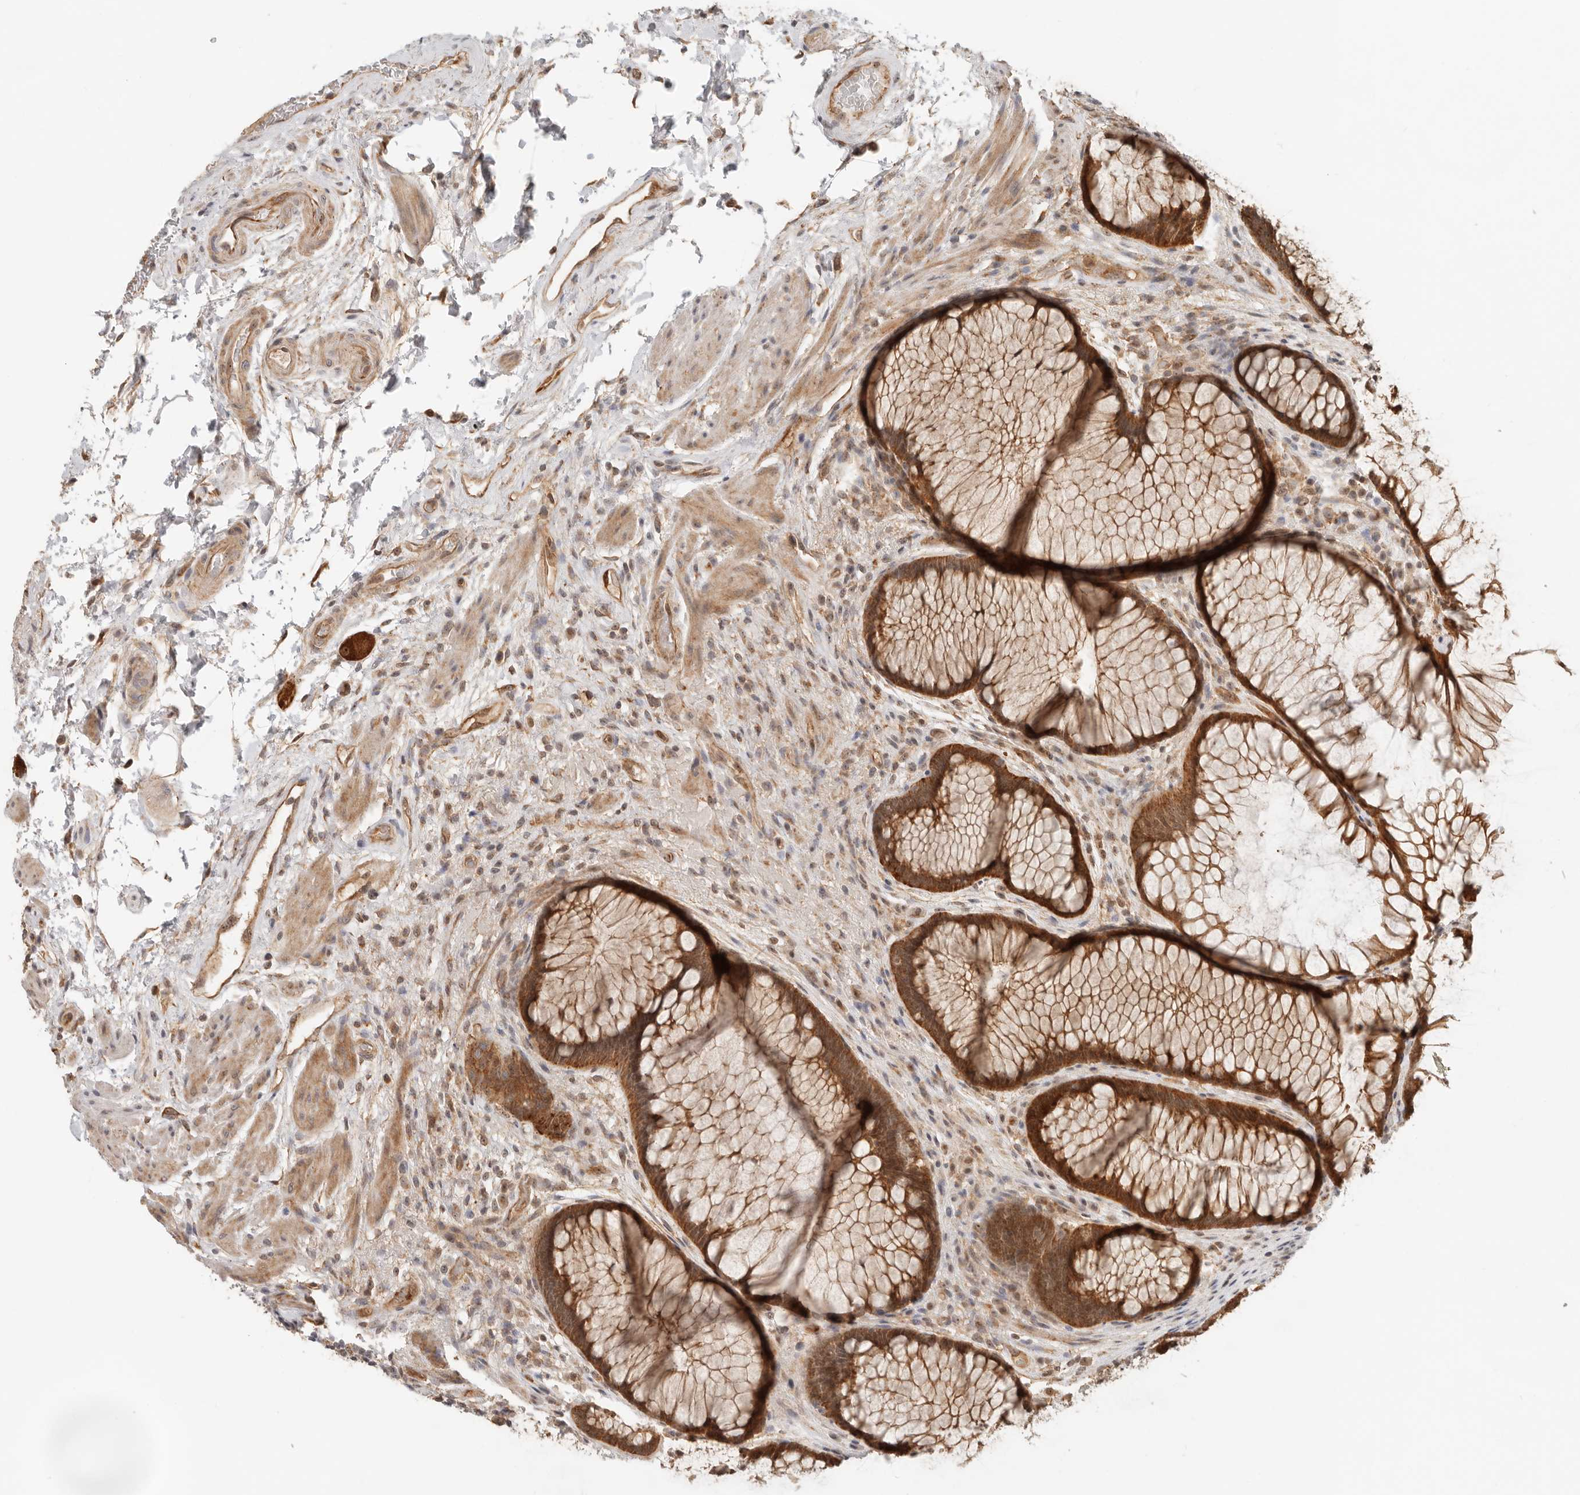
{"staining": {"intensity": "strong", "quantity": ">75%", "location": "cytoplasmic/membranous,nuclear"}, "tissue": "rectum", "cell_type": "Glandular cells", "image_type": "normal", "snomed": [{"axis": "morphology", "description": "Normal tissue, NOS"}, {"axis": "topography", "description": "Rectum"}], "caption": "This is an image of IHC staining of benign rectum, which shows strong expression in the cytoplasmic/membranous,nuclear of glandular cells.", "gene": "HEXD", "patient": {"sex": "male", "age": 51}}